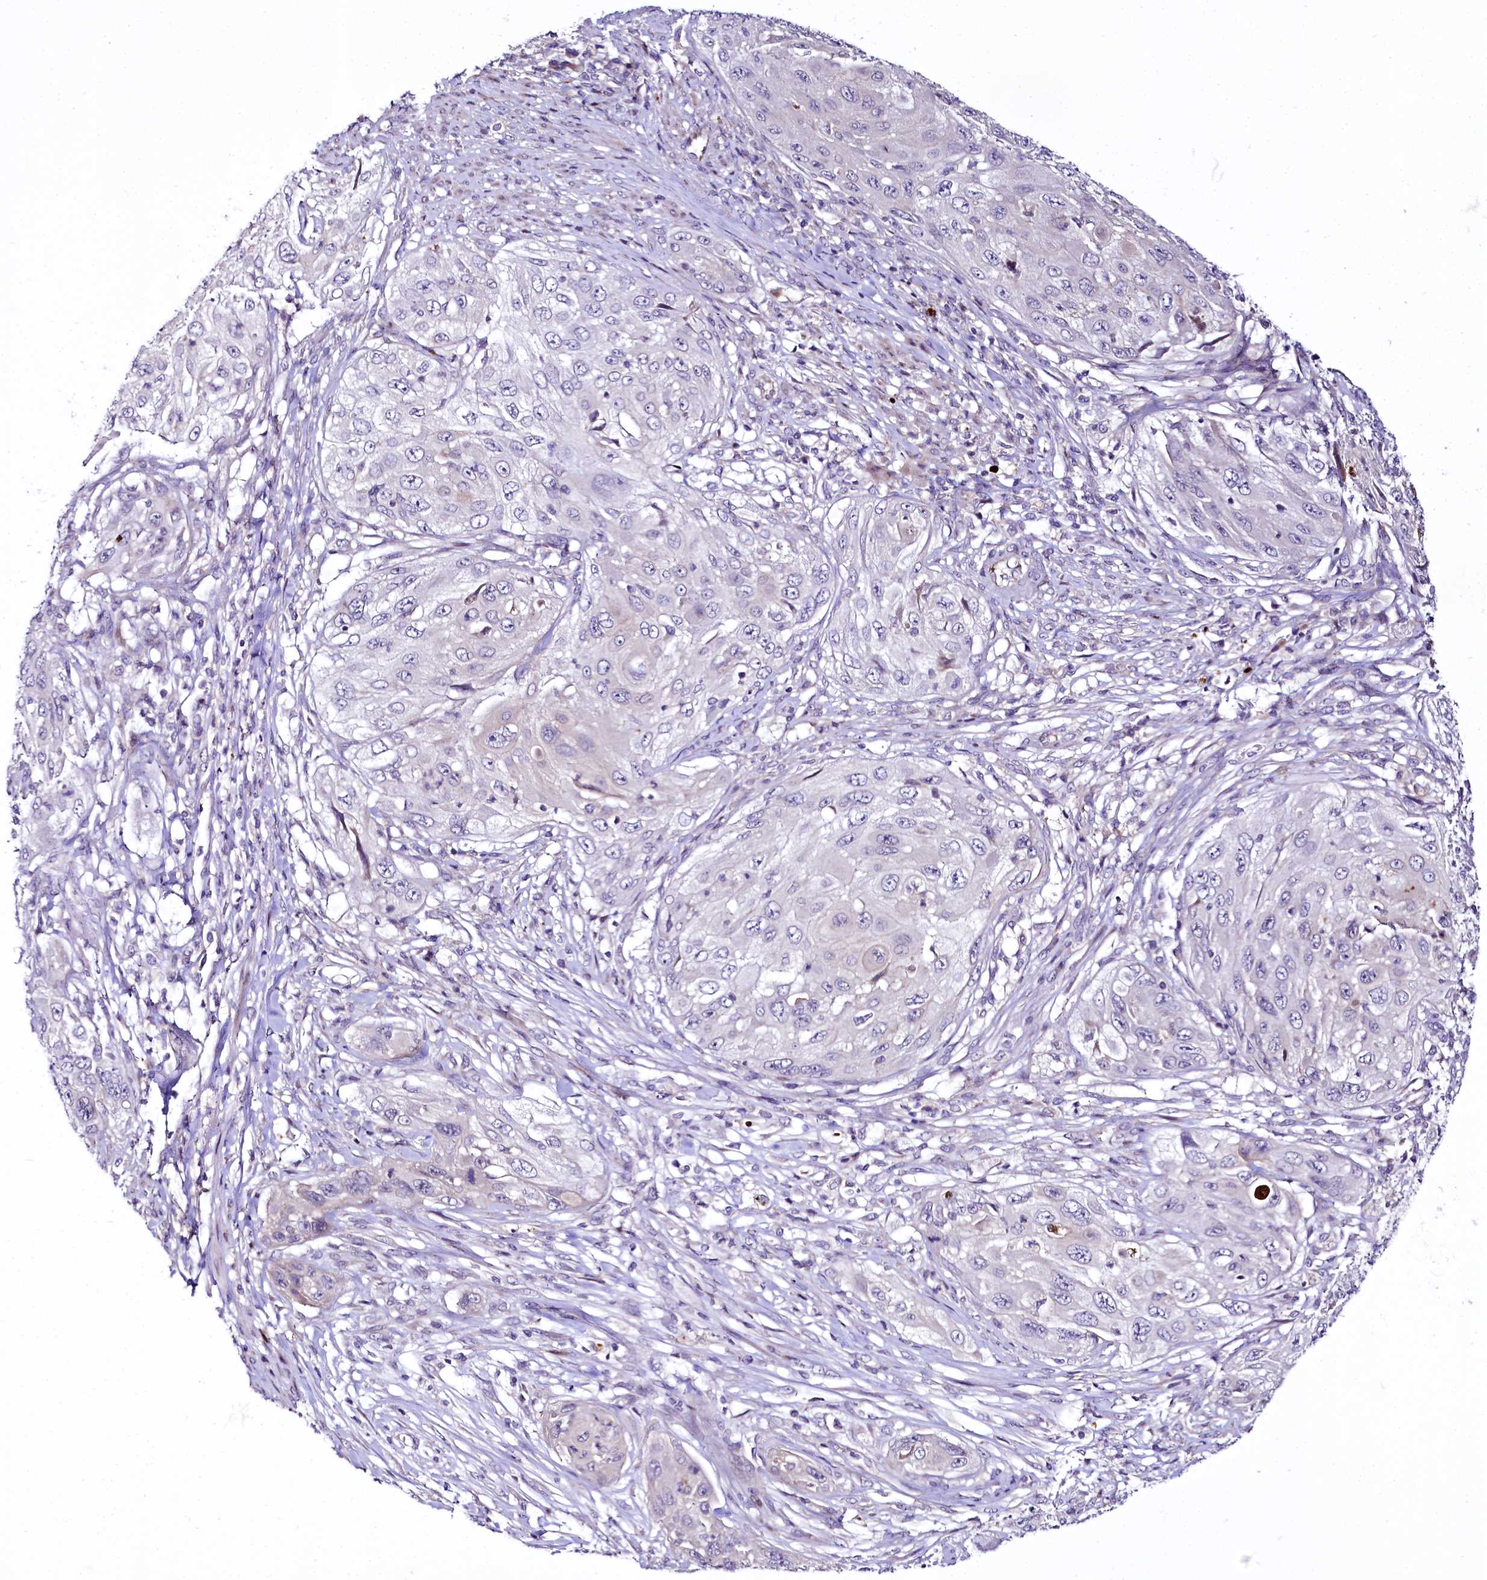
{"staining": {"intensity": "negative", "quantity": "none", "location": "none"}, "tissue": "cervical cancer", "cell_type": "Tumor cells", "image_type": "cancer", "snomed": [{"axis": "morphology", "description": "Squamous cell carcinoma, NOS"}, {"axis": "topography", "description": "Cervix"}], "caption": "This histopathology image is of cervical cancer stained with immunohistochemistry (IHC) to label a protein in brown with the nuclei are counter-stained blue. There is no expression in tumor cells. The staining is performed using DAB (3,3'-diaminobenzidine) brown chromogen with nuclei counter-stained in using hematoxylin.", "gene": "ZC3H12C", "patient": {"sex": "female", "age": 42}}